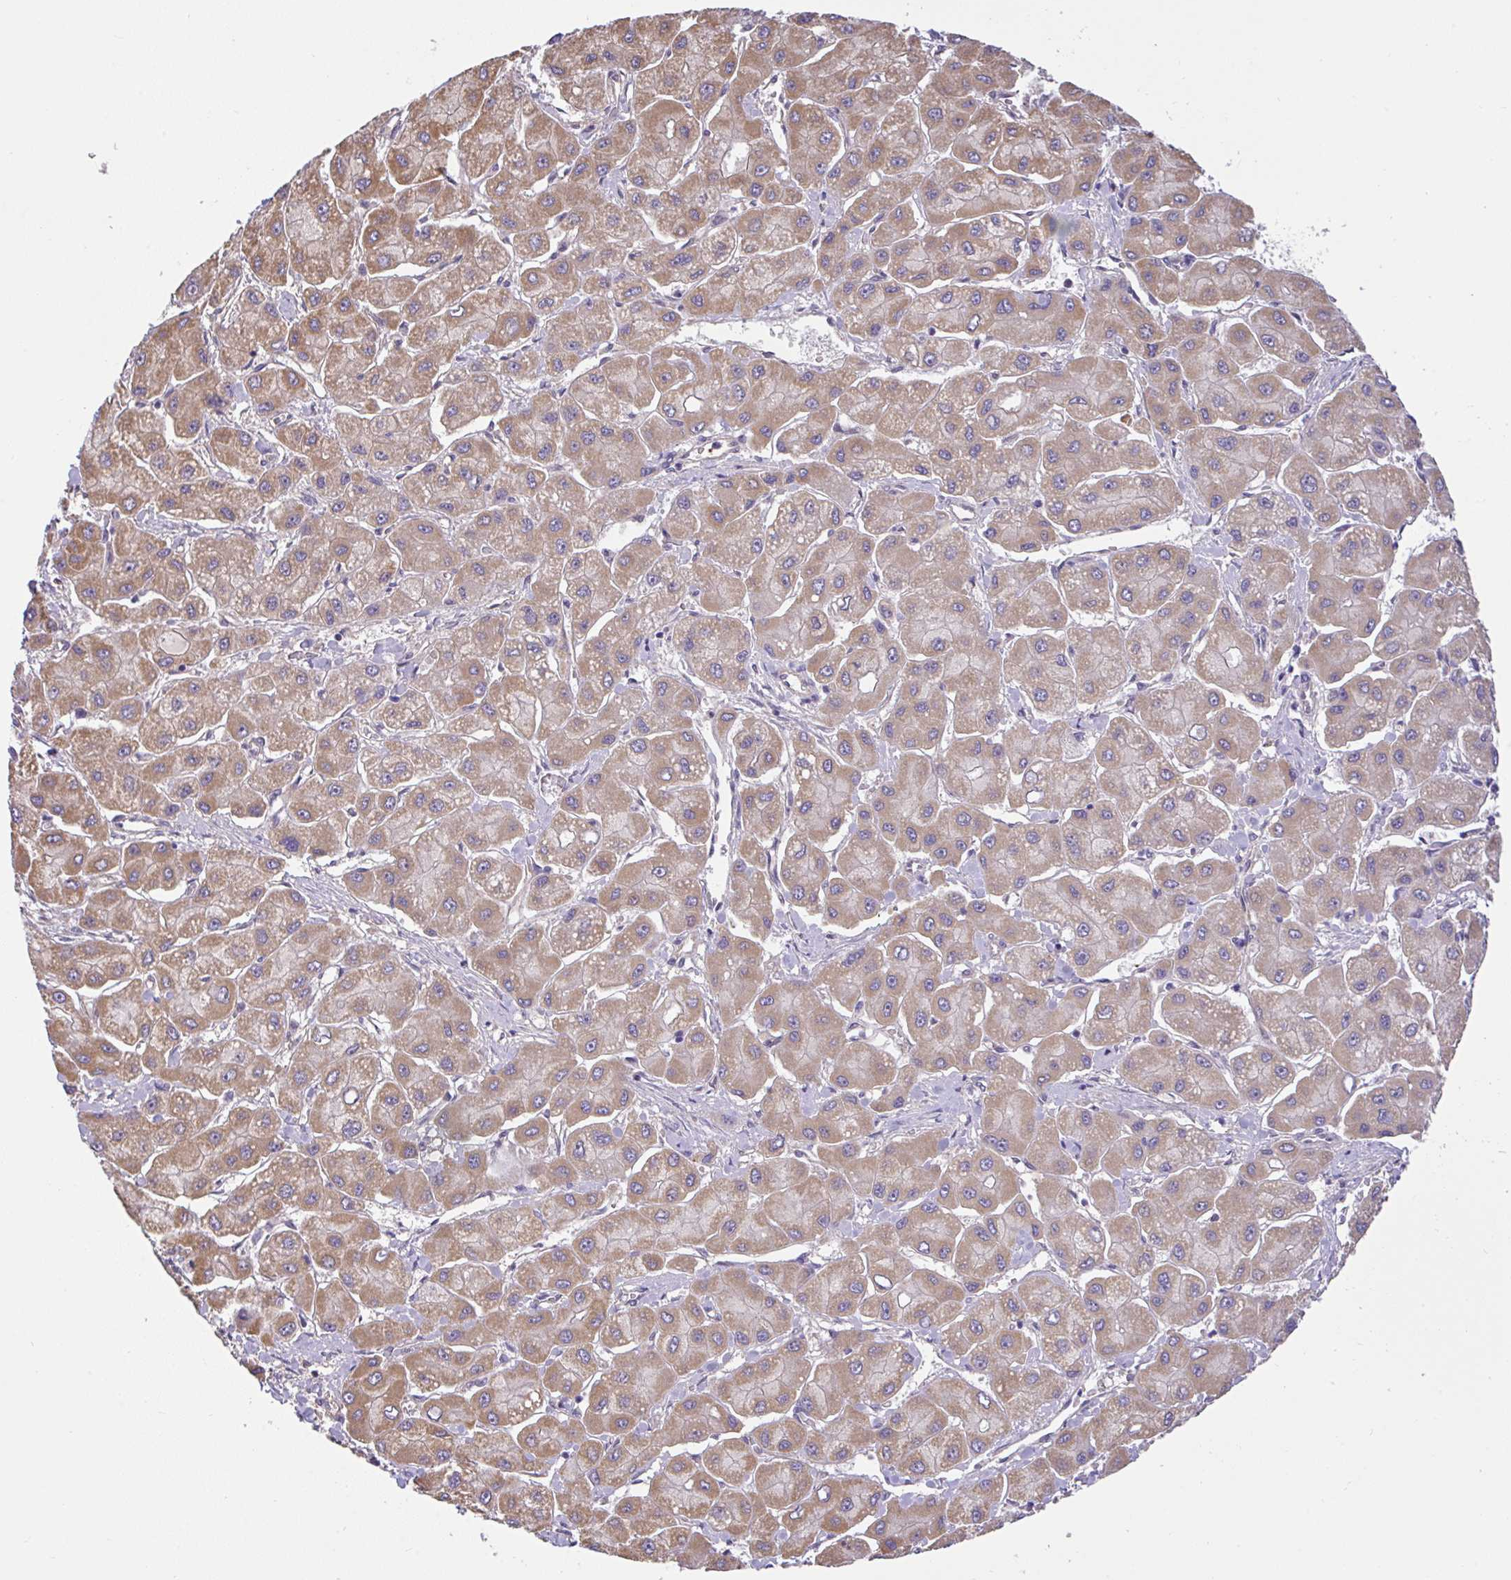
{"staining": {"intensity": "moderate", "quantity": ">75%", "location": "cytoplasmic/membranous"}, "tissue": "liver cancer", "cell_type": "Tumor cells", "image_type": "cancer", "snomed": [{"axis": "morphology", "description": "Carcinoma, Hepatocellular, NOS"}, {"axis": "topography", "description": "Liver"}], "caption": "Human liver hepatocellular carcinoma stained with a brown dye reveals moderate cytoplasmic/membranous positive staining in approximately >75% of tumor cells.", "gene": "DLEU7", "patient": {"sex": "male", "age": 40}}